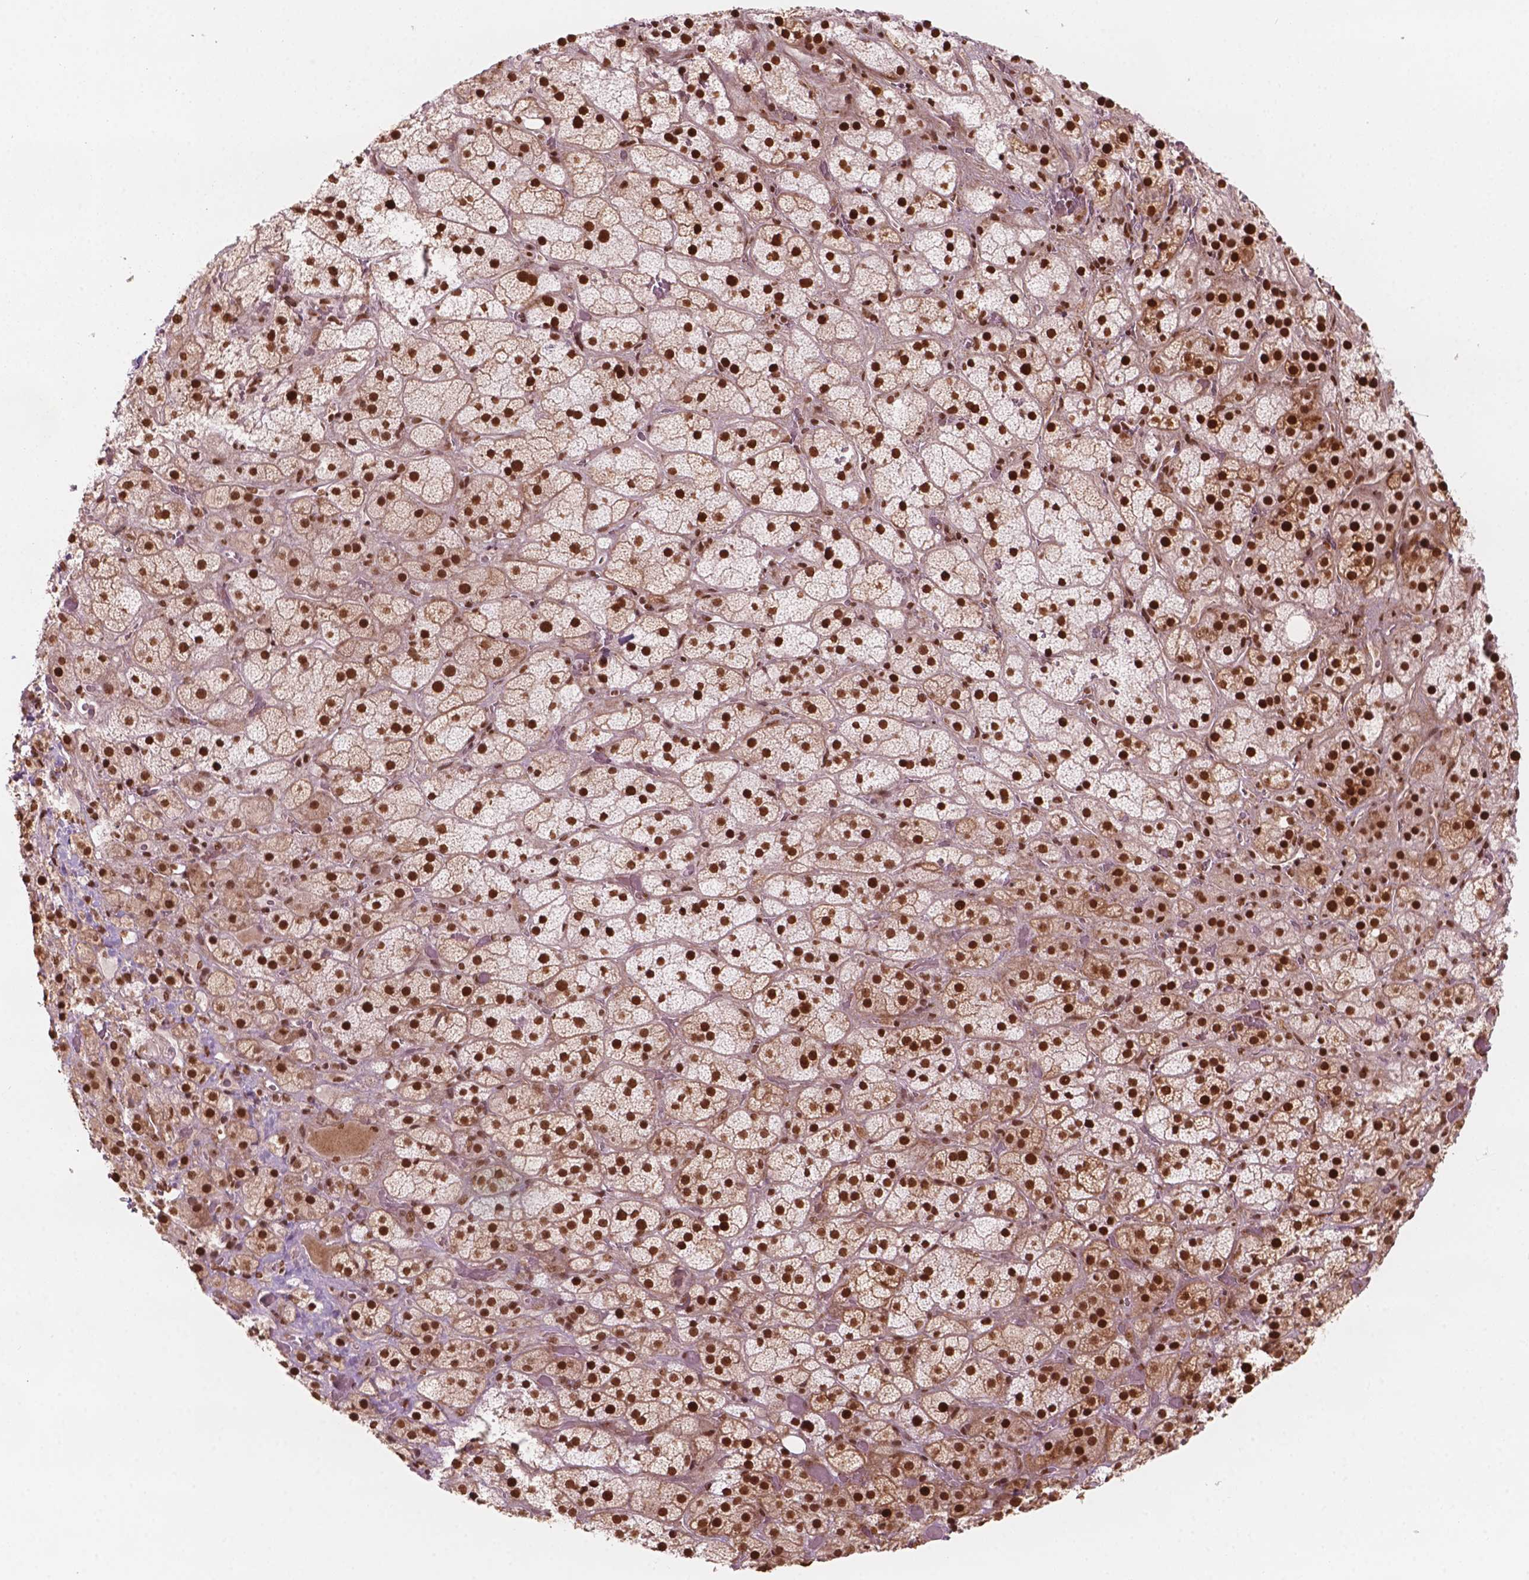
{"staining": {"intensity": "strong", "quantity": ">75%", "location": "nuclear"}, "tissue": "adrenal gland", "cell_type": "Glandular cells", "image_type": "normal", "snomed": [{"axis": "morphology", "description": "Normal tissue, NOS"}, {"axis": "topography", "description": "Adrenal gland"}], "caption": "An immunohistochemistry (IHC) histopathology image of normal tissue is shown. Protein staining in brown shows strong nuclear positivity in adrenal gland within glandular cells. (DAB IHC, brown staining for protein, blue staining for nuclei).", "gene": "GTF3C5", "patient": {"sex": "male", "age": 57}}